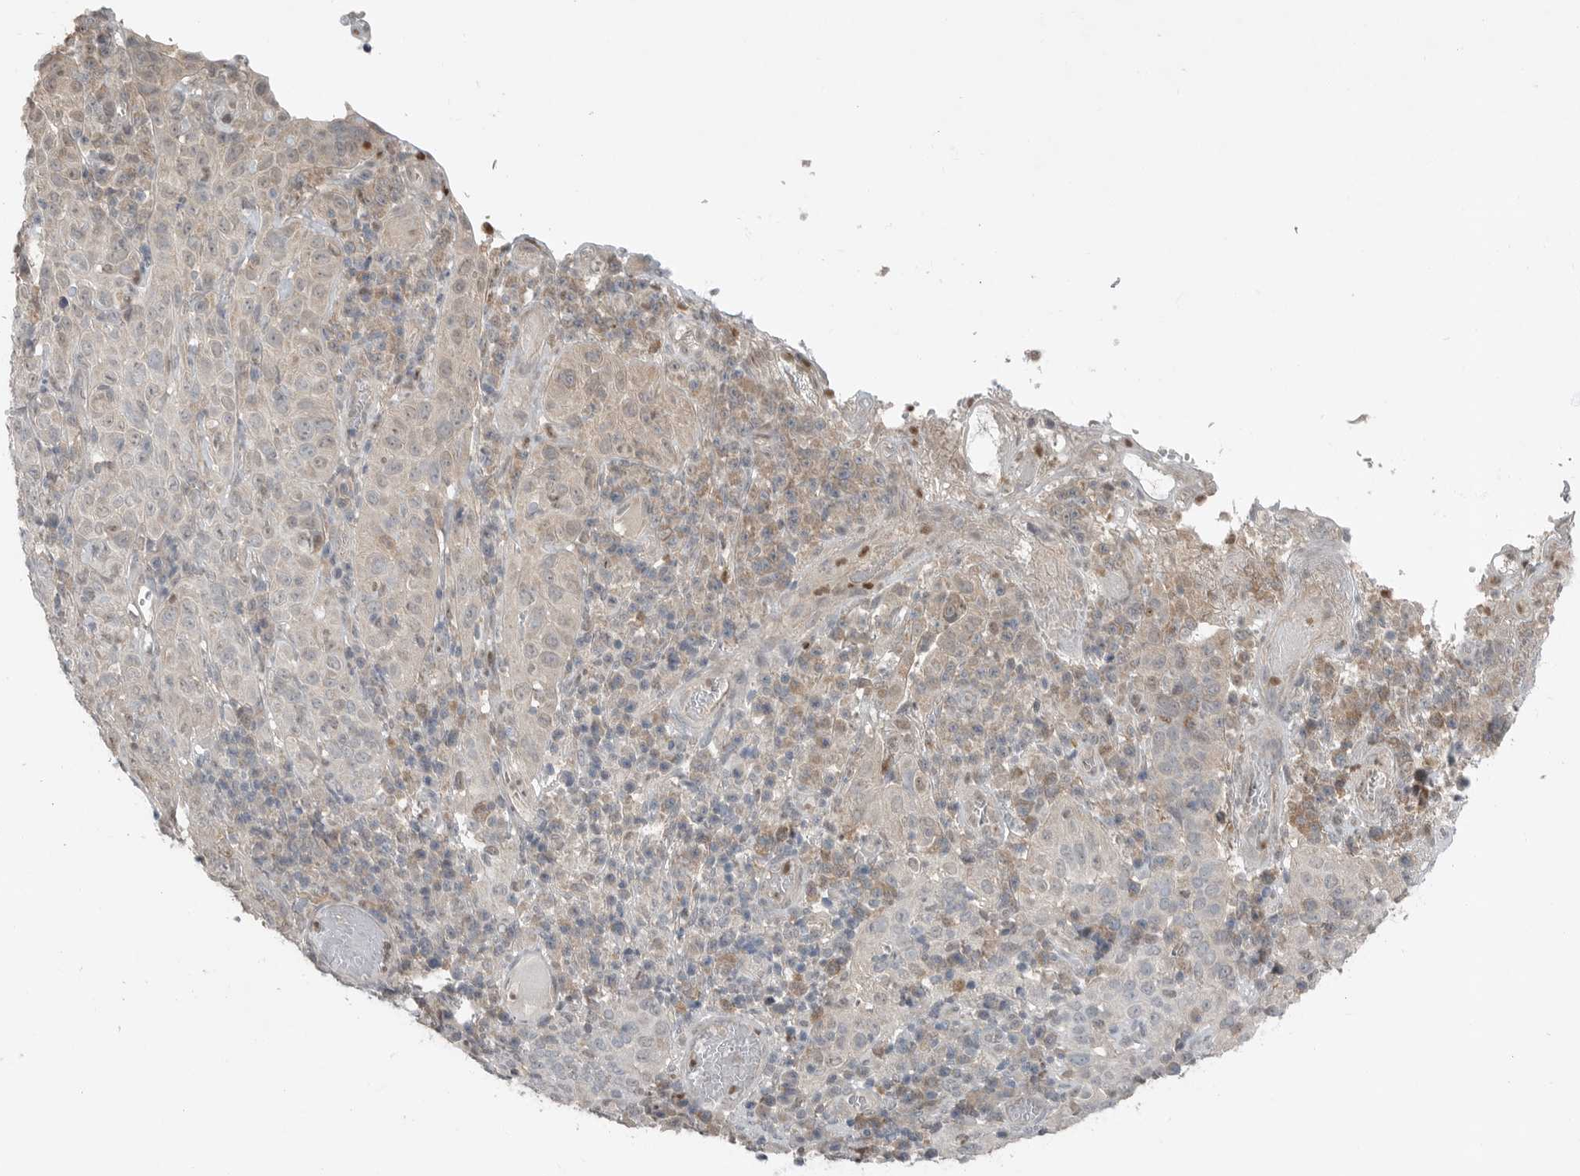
{"staining": {"intensity": "weak", "quantity": "<25%", "location": "nuclear"}, "tissue": "cervical cancer", "cell_type": "Tumor cells", "image_type": "cancer", "snomed": [{"axis": "morphology", "description": "Squamous cell carcinoma, NOS"}, {"axis": "topography", "description": "Cervix"}], "caption": "Human cervical cancer (squamous cell carcinoma) stained for a protein using immunohistochemistry (IHC) shows no staining in tumor cells.", "gene": "MFAP3L", "patient": {"sex": "female", "age": 46}}